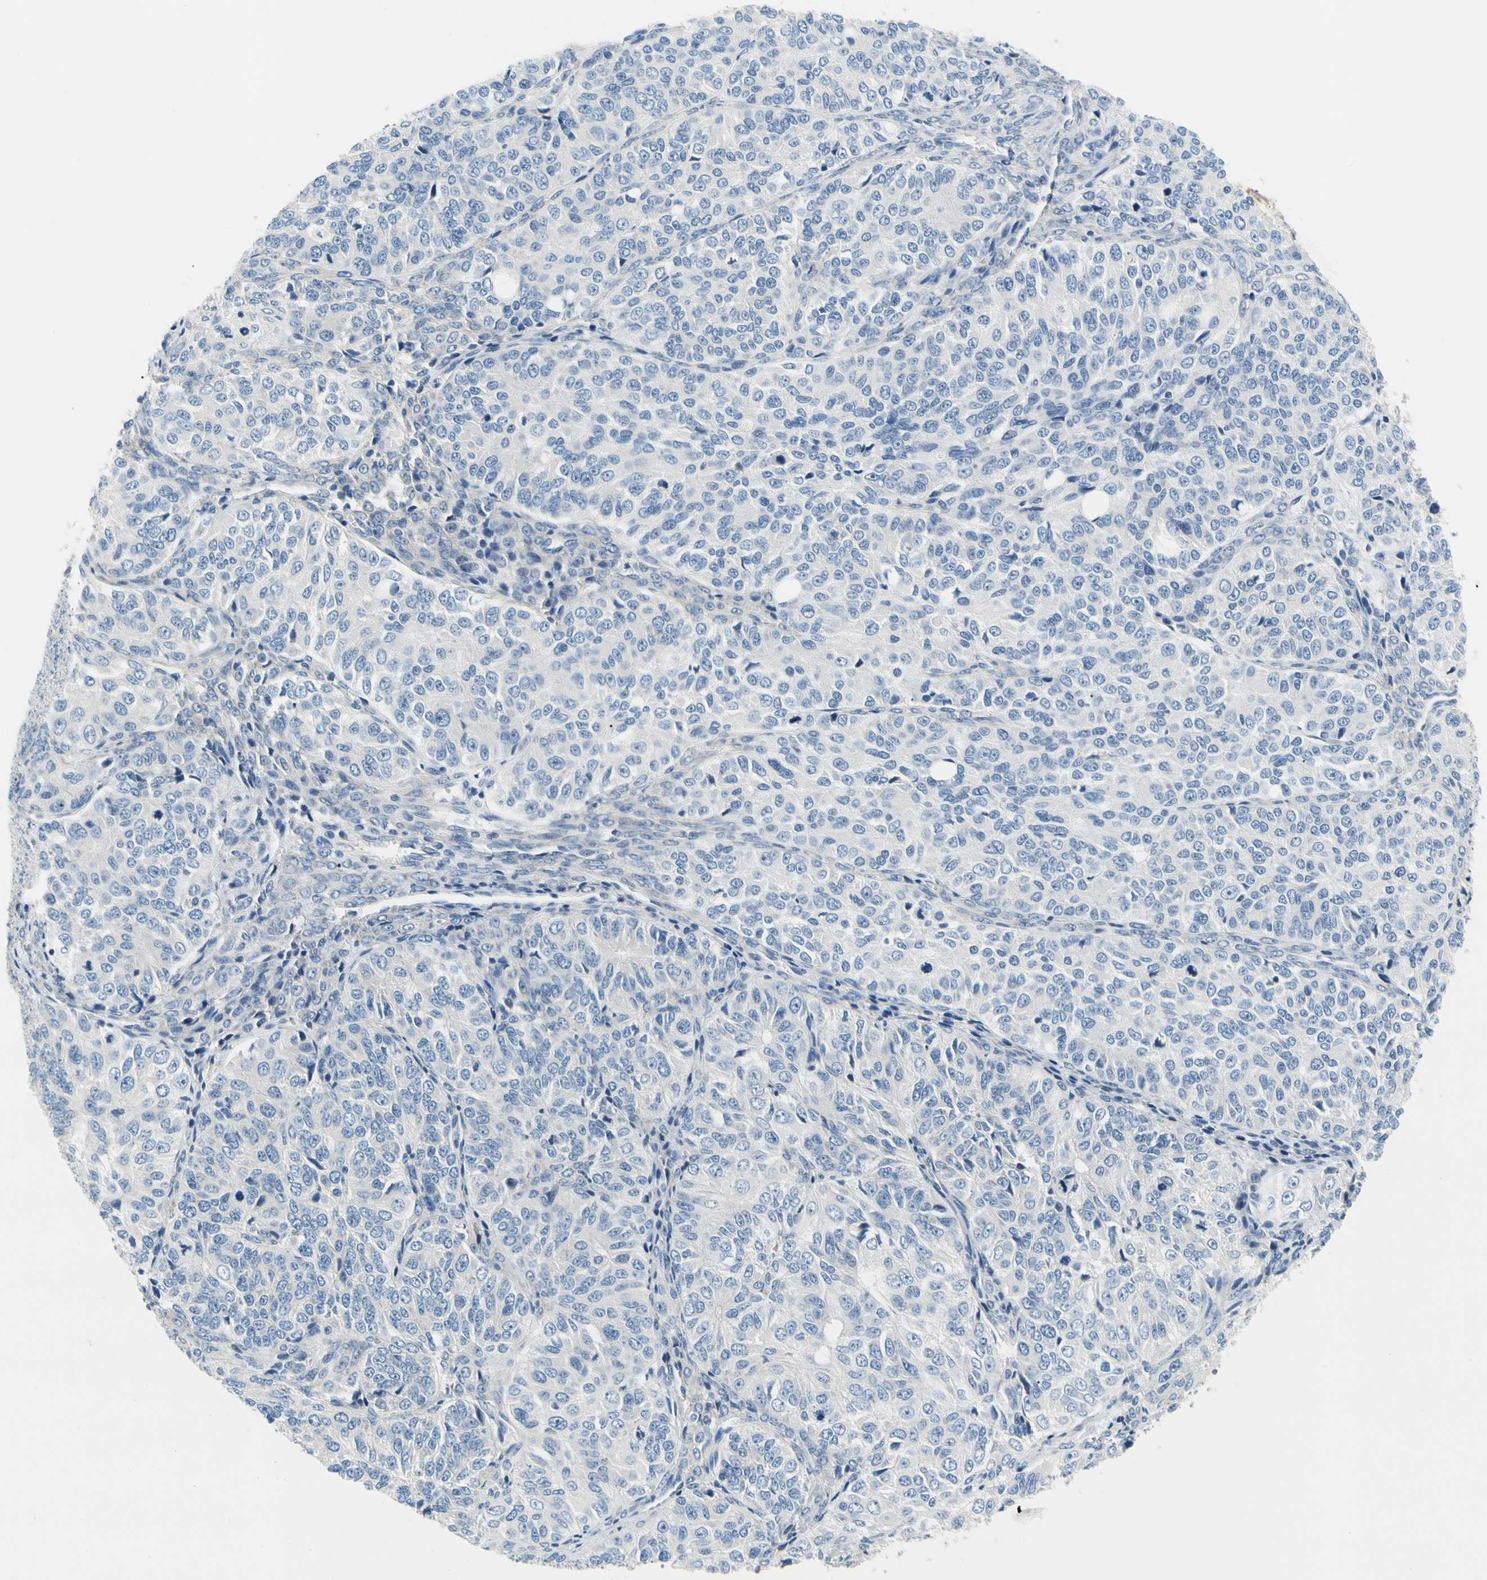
{"staining": {"intensity": "negative", "quantity": "none", "location": "none"}, "tissue": "ovarian cancer", "cell_type": "Tumor cells", "image_type": "cancer", "snomed": [{"axis": "morphology", "description": "Carcinoma, endometroid"}, {"axis": "topography", "description": "Ovary"}], "caption": "Protein analysis of ovarian cancer exhibits no significant expression in tumor cells.", "gene": "LRRC47", "patient": {"sex": "female", "age": 51}}